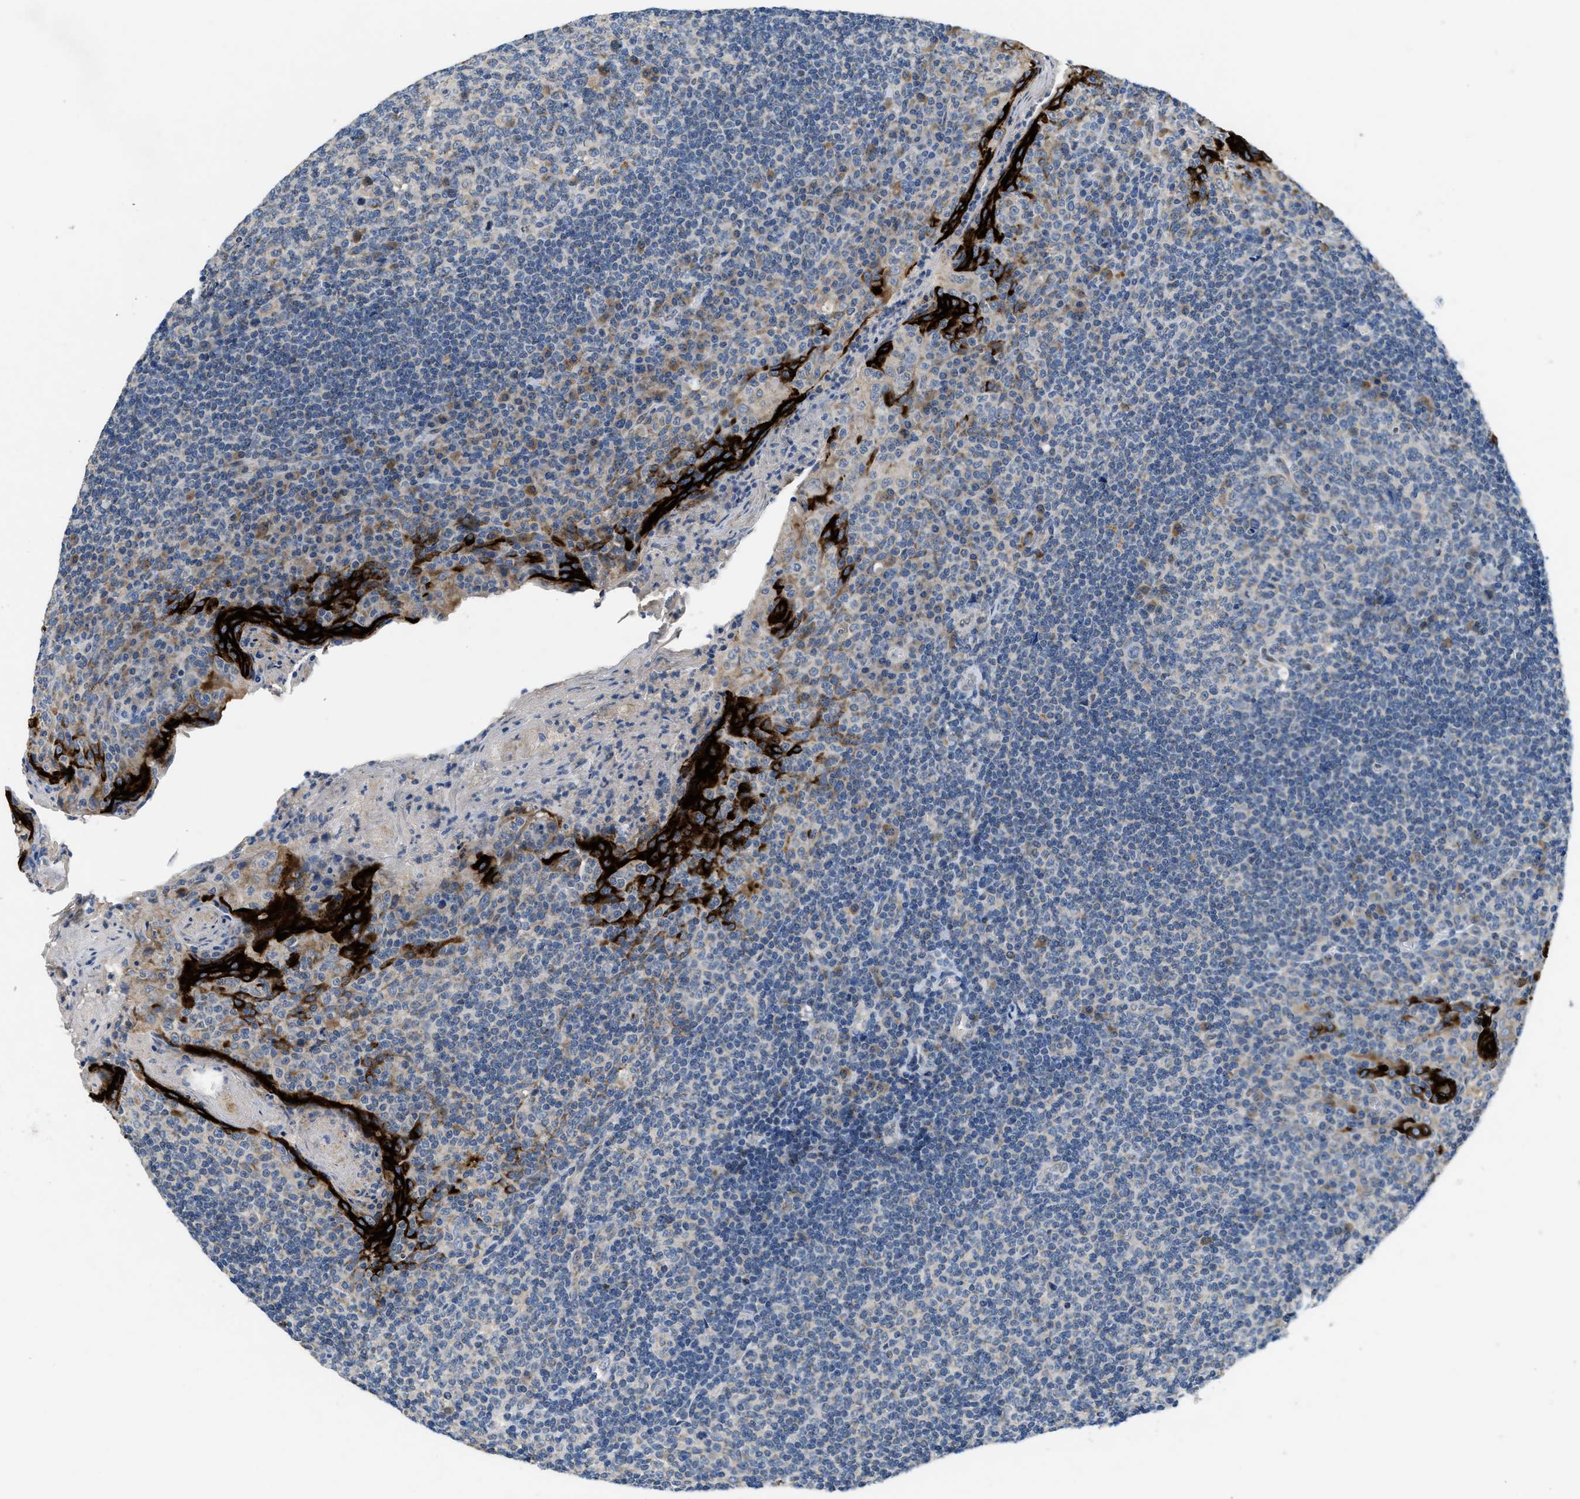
{"staining": {"intensity": "moderate", "quantity": "25%-75%", "location": "cytoplasmic/membranous"}, "tissue": "tonsil", "cell_type": "Germinal center cells", "image_type": "normal", "snomed": [{"axis": "morphology", "description": "Normal tissue, NOS"}, {"axis": "topography", "description": "Tonsil"}], "caption": "Immunohistochemical staining of benign human tonsil demonstrates 25%-75% levels of moderate cytoplasmic/membranous protein expression in about 25%-75% of germinal center cells.", "gene": "PNKD", "patient": {"sex": "male", "age": 17}}